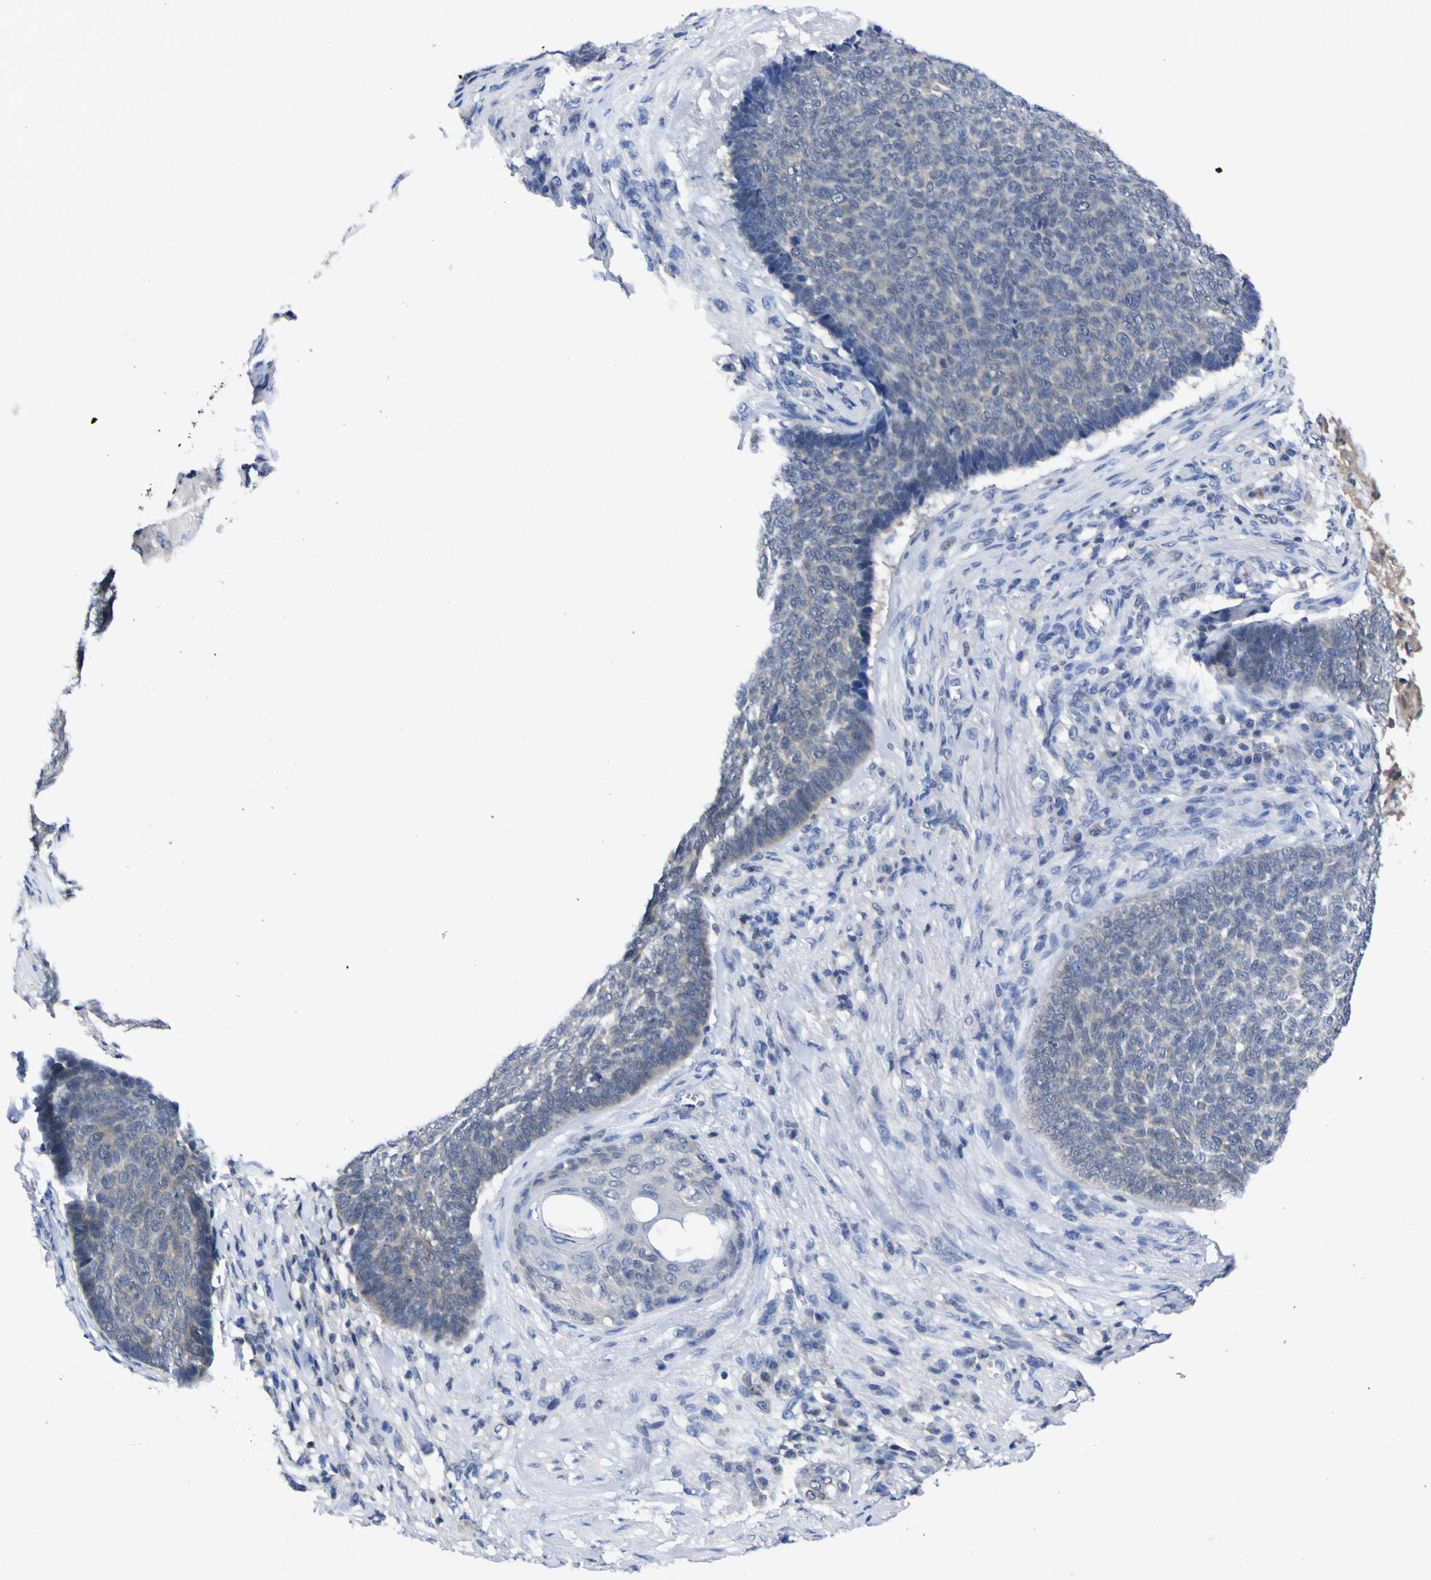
{"staining": {"intensity": "negative", "quantity": "none", "location": "none"}, "tissue": "skin cancer", "cell_type": "Tumor cells", "image_type": "cancer", "snomed": [{"axis": "morphology", "description": "Basal cell carcinoma"}, {"axis": "topography", "description": "Skin"}], "caption": "Protein analysis of skin cancer (basal cell carcinoma) displays no significant staining in tumor cells.", "gene": "CASP6", "patient": {"sex": "male", "age": 84}}